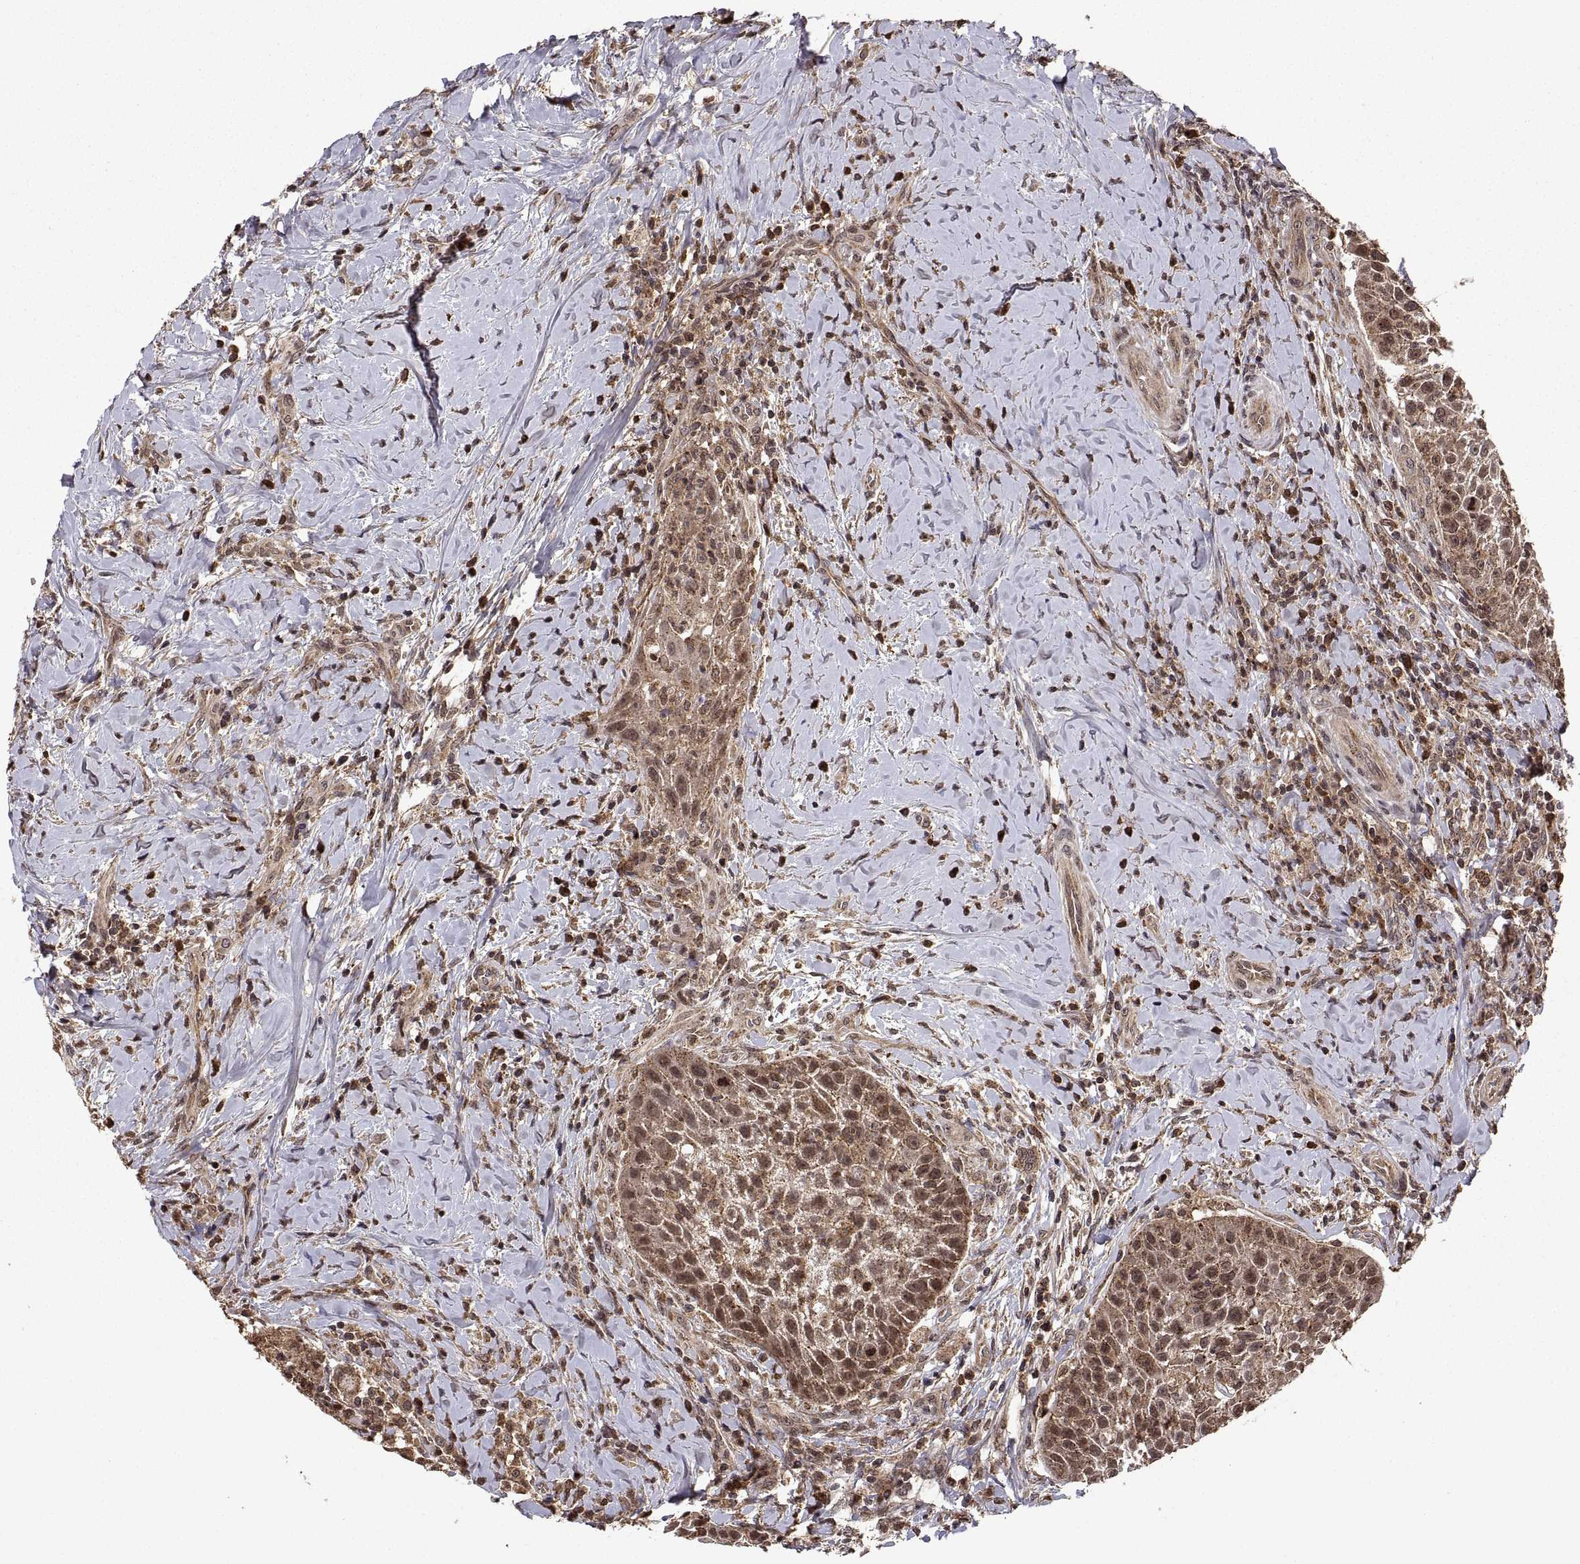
{"staining": {"intensity": "weak", "quantity": ">75%", "location": "cytoplasmic/membranous"}, "tissue": "head and neck cancer", "cell_type": "Tumor cells", "image_type": "cancer", "snomed": [{"axis": "morphology", "description": "Squamous cell carcinoma, NOS"}, {"axis": "topography", "description": "Head-Neck"}], "caption": "IHC of head and neck cancer demonstrates low levels of weak cytoplasmic/membranous staining in about >75% of tumor cells.", "gene": "ZNRF2", "patient": {"sex": "male", "age": 69}}